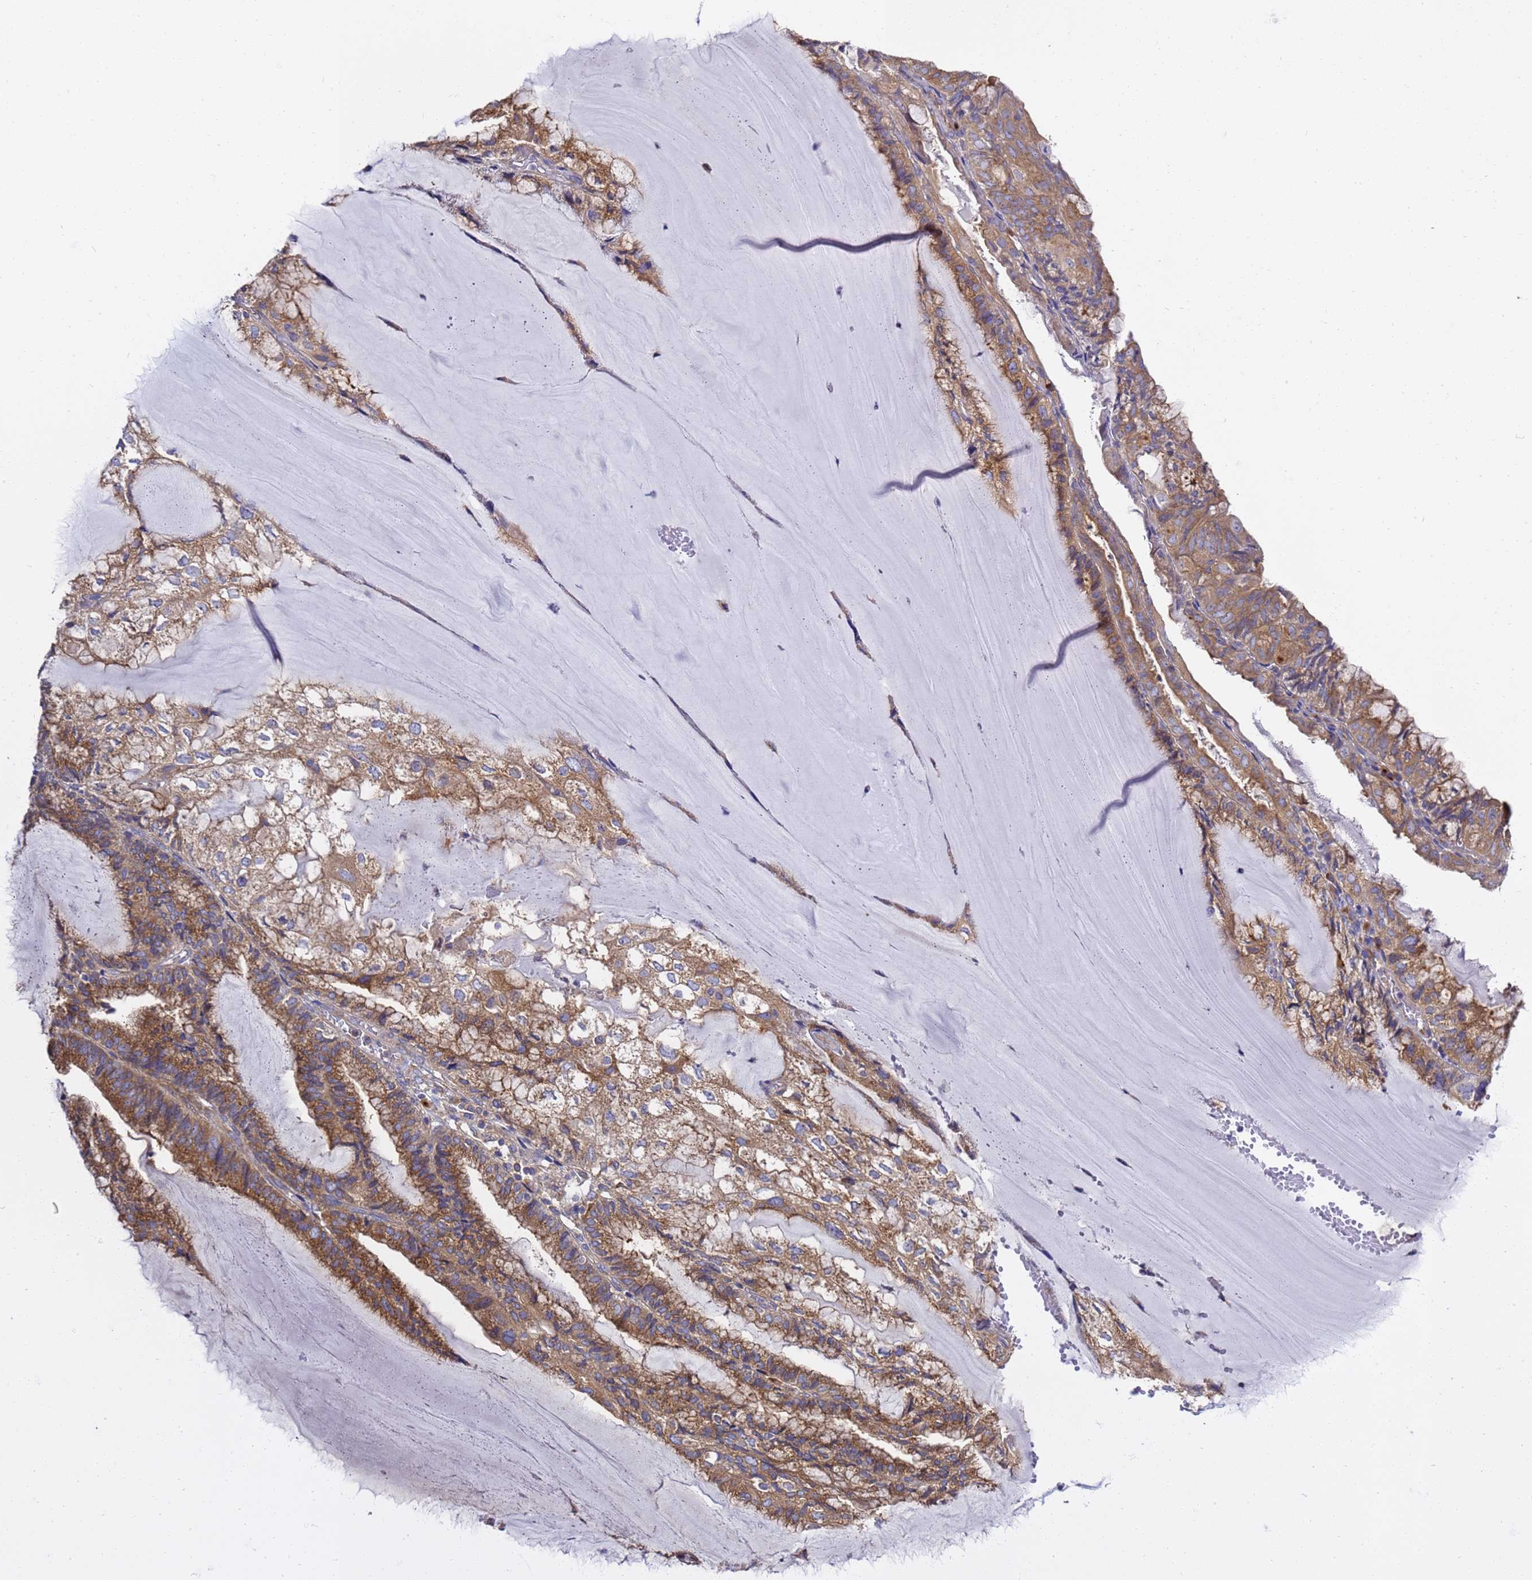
{"staining": {"intensity": "moderate", "quantity": ">75%", "location": "cytoplasmic/membranous"}, "tissue": "endometrial cancer", "cell_type": "Tumor cells", "image_type": "cancer", "snomed": [{"axis": "morphology", "description": "Adenocarcinoma, NOS"}, {"axis": "topography", "description": "Endometrium"}], "caption": "Endometrial adenocarcinoma tissue demonstrates moderate cytoplasmic/membranous staining in about >75% of tumor cells (Brightfield microscopy of DAB IHC at high magnification).", "gene": "ANAPC1", "patient": {"sex": "female", "age": 81}}